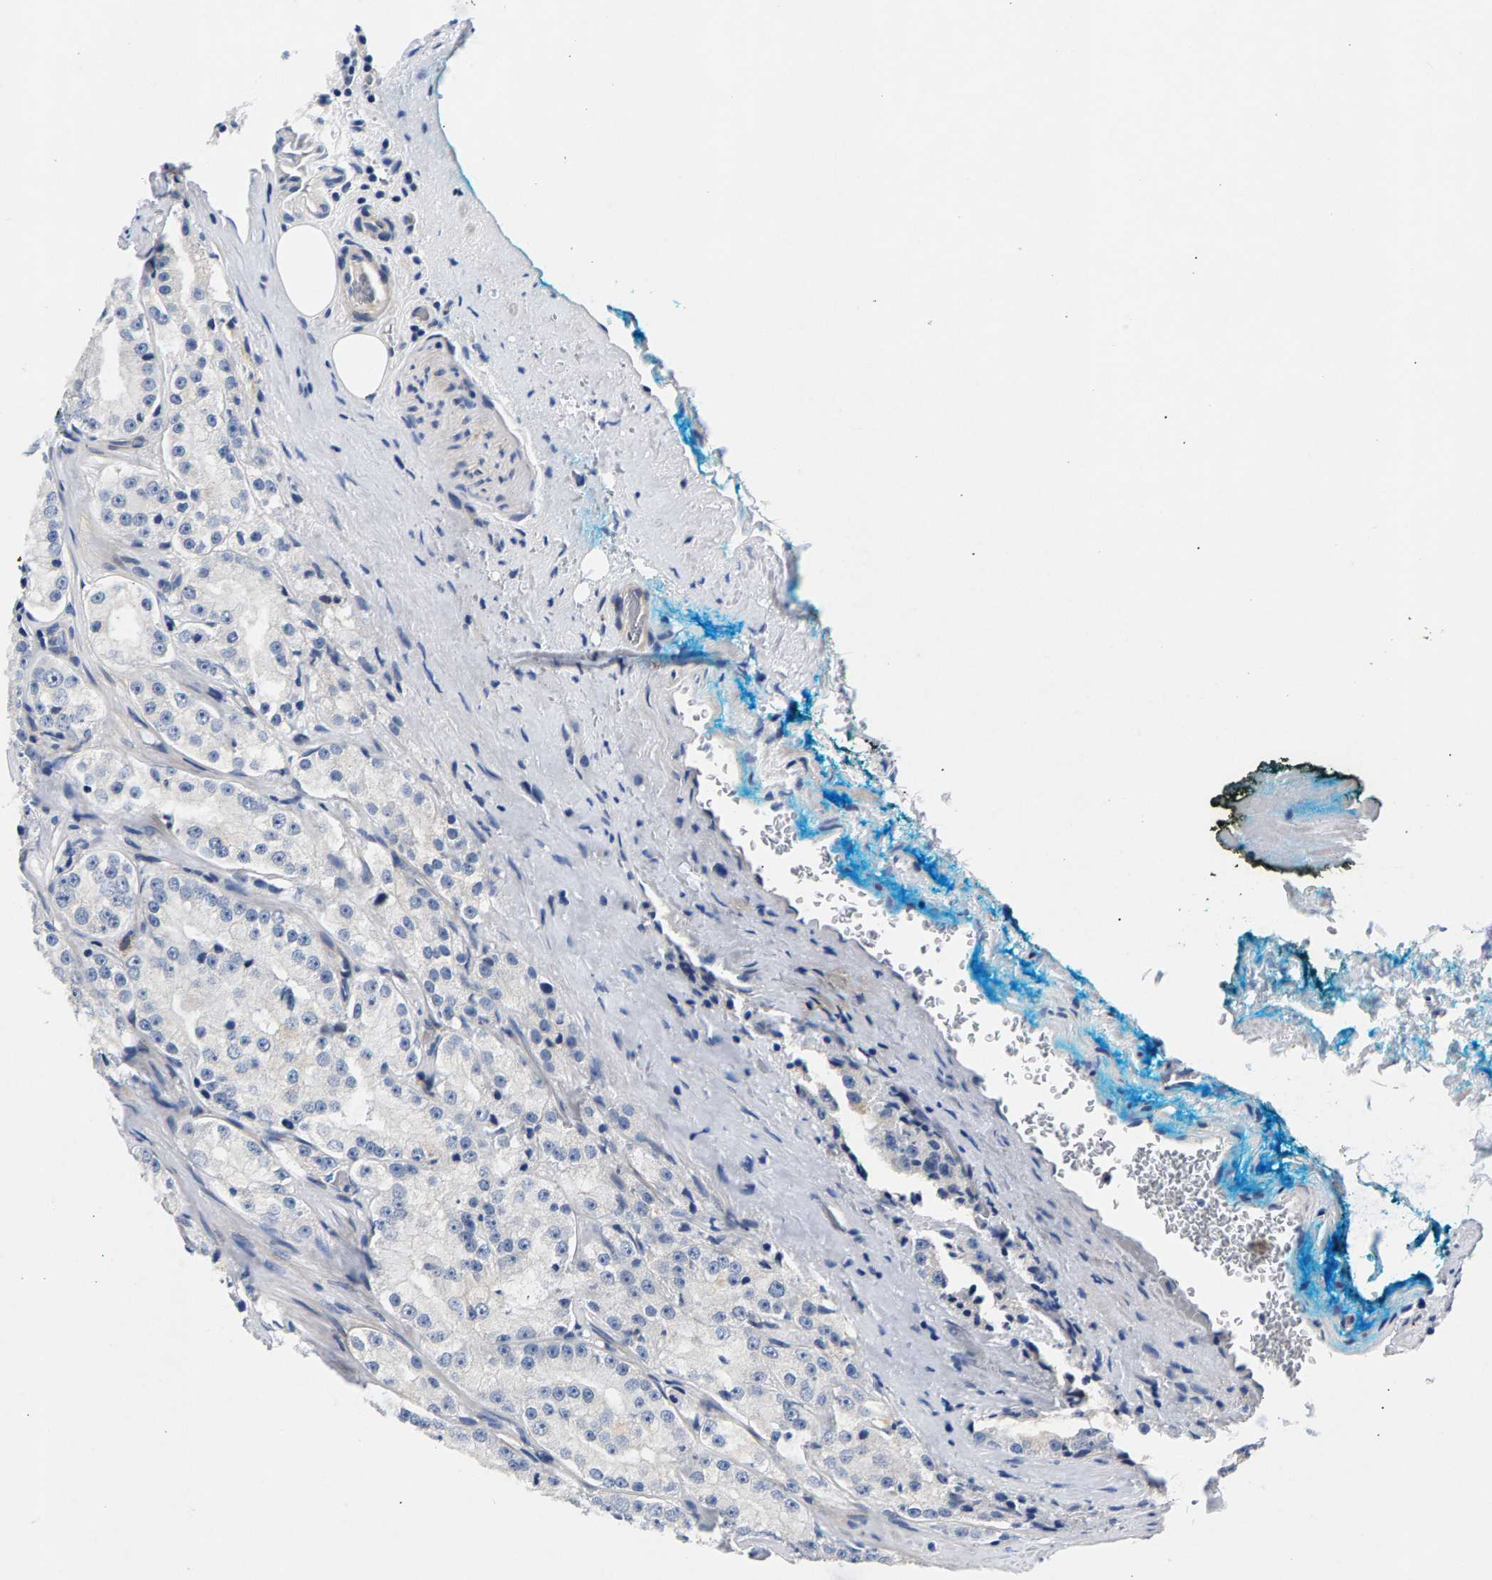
{"staining": {"intensity": "negative", "quantity": "none", "location": "none"}, "tissue": "prostate cancer", "cell_type": "Tumor cells", "image_type": "cancer", "snomed": [{"axis": "morphology", "description": "Adenocarcinoma, High grade"}, {"axis": "topography", "description": "Prostate"}], "caption": "Immunohistochemistry of prostate cancer displays no staining in tumor cells. (DAB (3,3'-diaminobenzidine) immunohistochemistry, high magnification).", "gene": "P2RY4", "patient": {"sex": "male", "age": 73}}